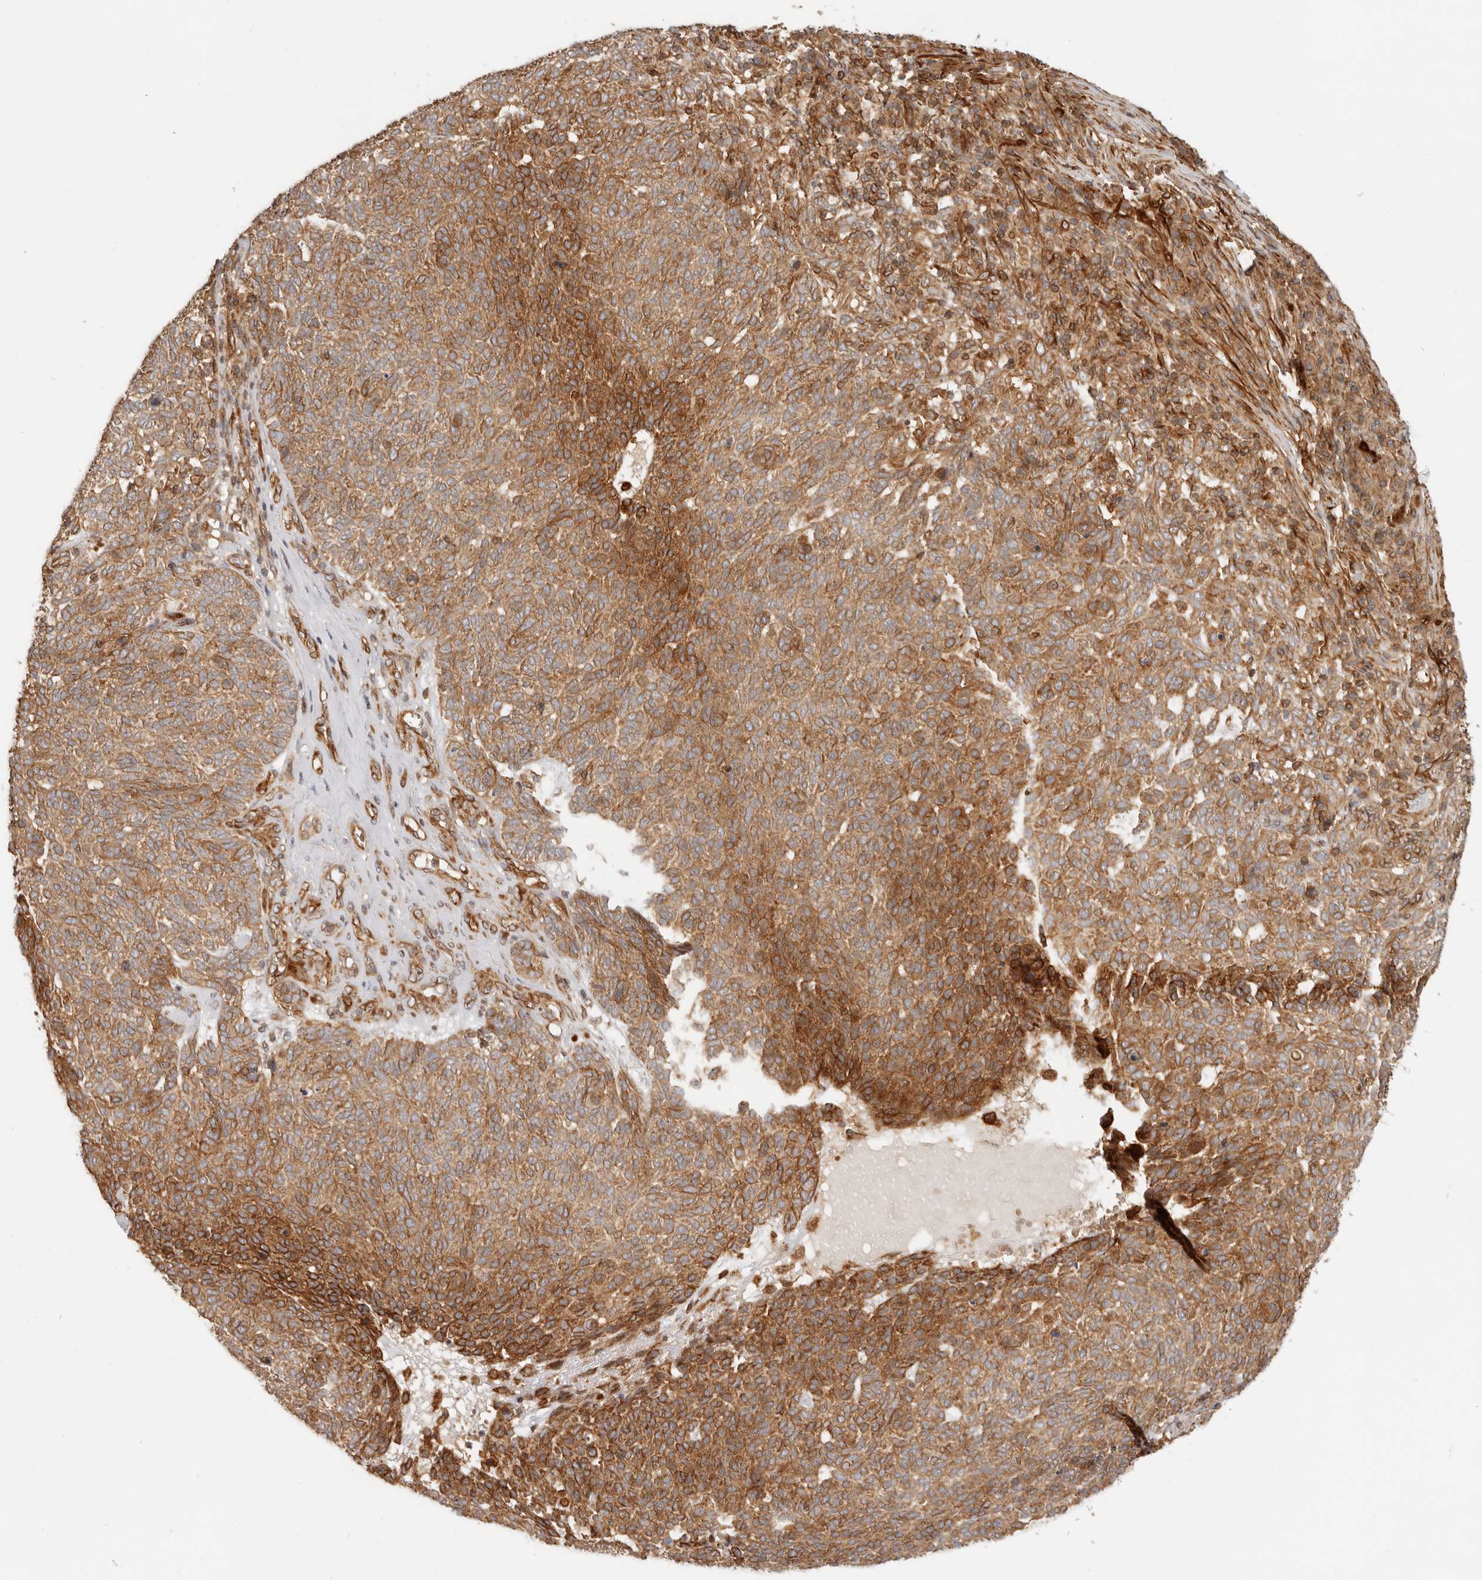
{"staining": {"intensity": "strong", "quantity": ">75%", "location": "cytoplasmic/membranous"}, "tissue": "skin cancer", "cell_type": "Tumor cells", "image_type": "cancer", "snomed": [{"axis": "morphology", "description": "Squamous cell carcinoma, NOS"}, {"axis": "topography", "description": "Skin"}], "caption": "This histopathology image reveals IHC staining of human skin squamous cell carcinoma, with high strong cytoplasmic/membranous positivity in approximately >75% of tumor cells.", "gene": "UFSP1", "patient": {"sex": "female", "age": 90}}